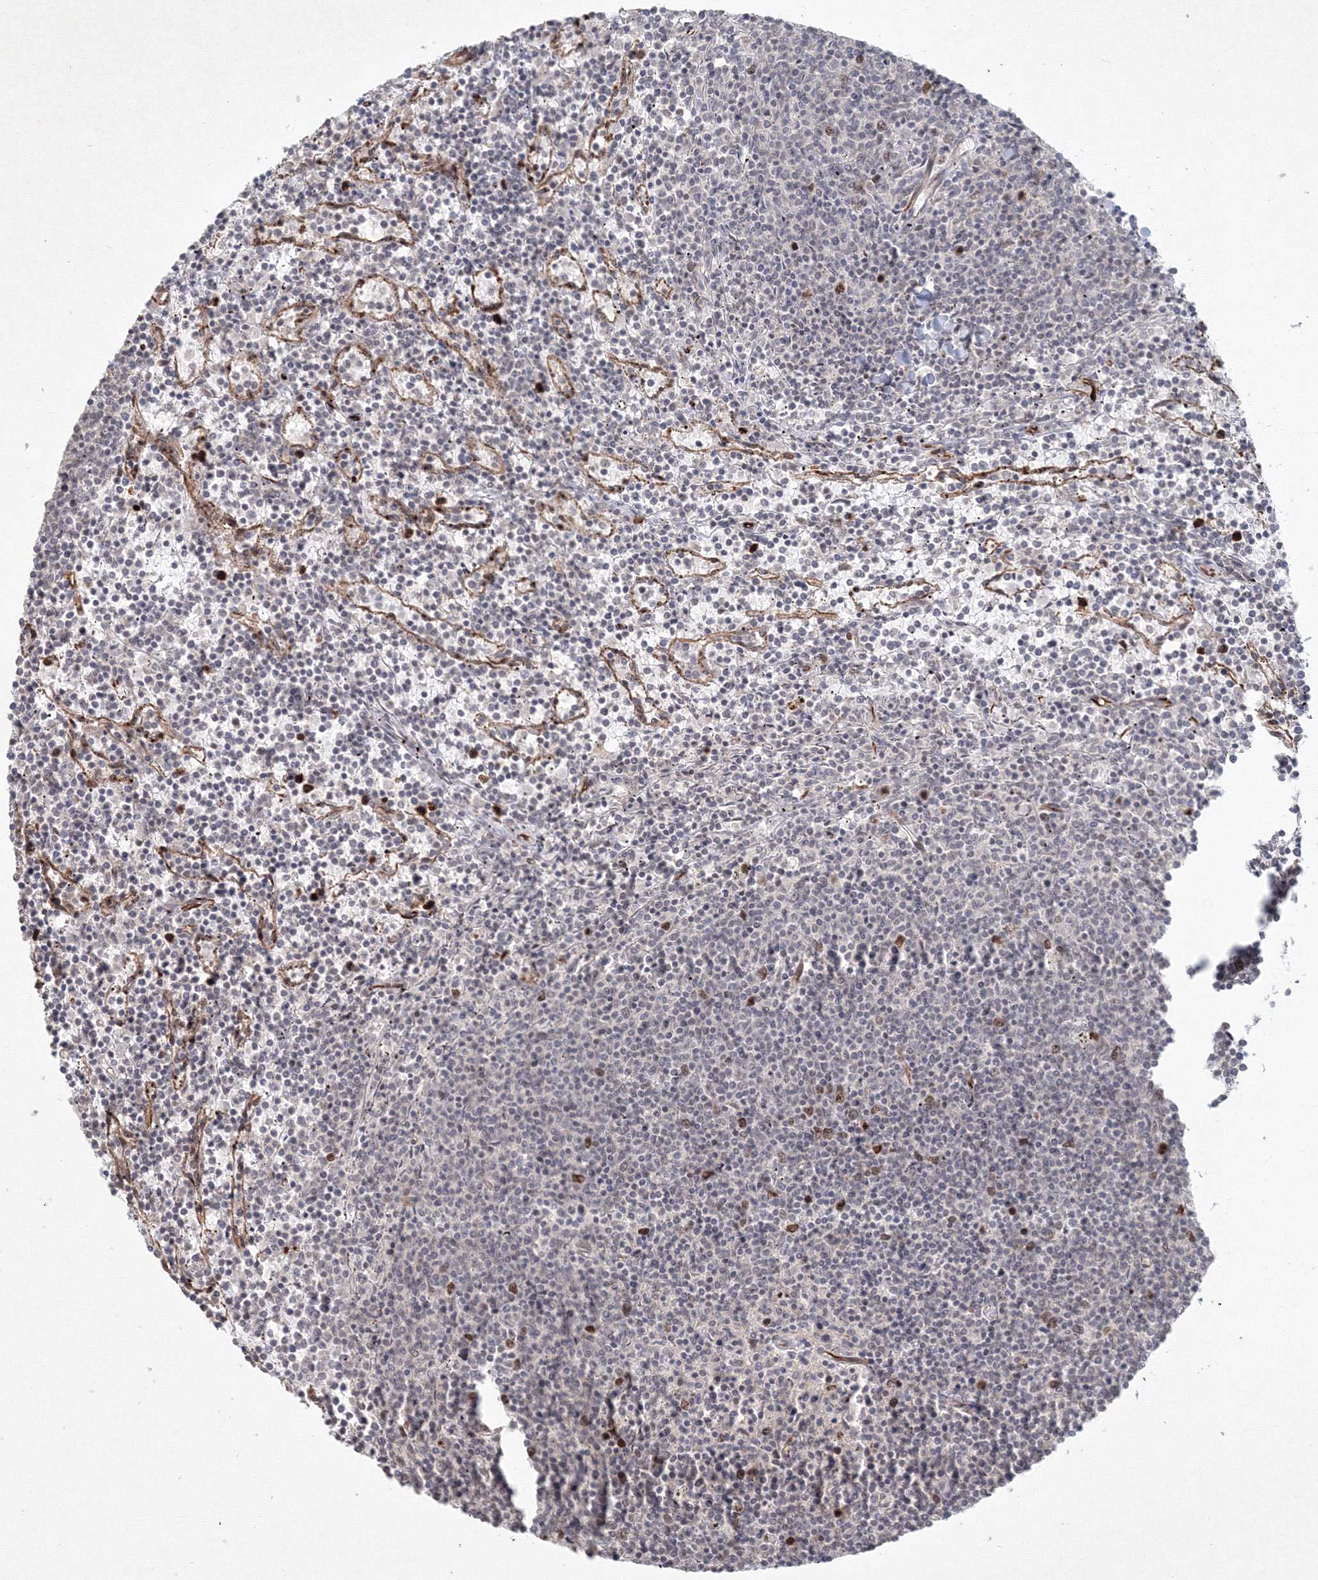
{"staining": {"intensity": "negative", "quantity": "none", "location": "none"}, "tissue": "lymphoma", "cell_type": "Tumor cells", "image_type": "cancer", "snomed": [{"axis": "morphology", "description": "Malignant lymphoma, non-Hodgkin's type, Low grade"}, {"axis": "topography", "description": "Spleen"}], "caption": "The photomicrograph exhibits no significant positivity in tumor cells of malignant lymphoma, non-Hodgkin's type (low-grade).", "gene": "KIF20A", "patient": {"sex": "female", "age": 50}}